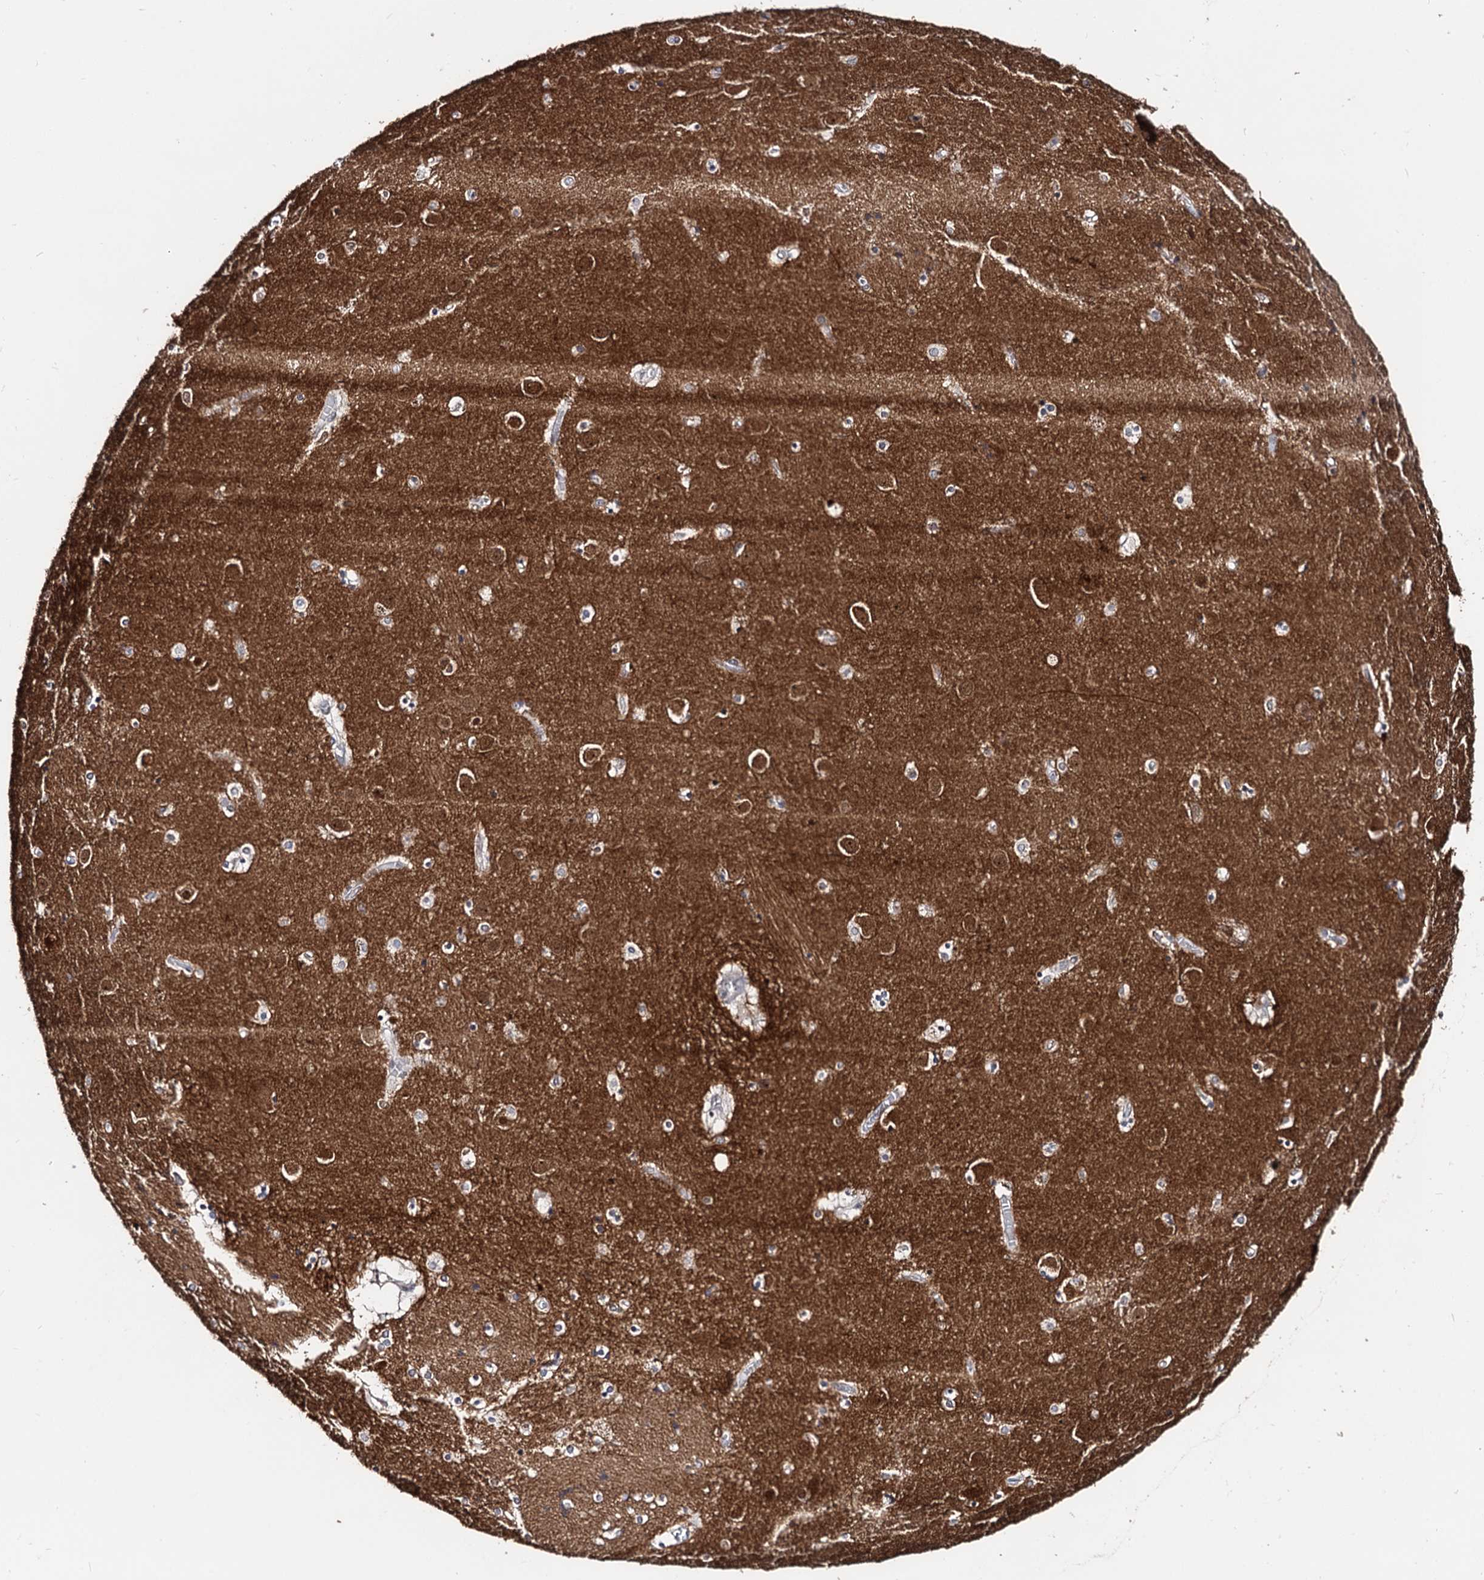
{"staining": {"intensity": "negative", "quantity": "none", "location": "none"}, "tissue": "caudate", "cell_type": "Glial cells", "image_type": "normal", "snomed": [{"axis": "morphology", "description": "Normal tissue, NOS"}, {"axis": "topography", "description": "Lateral ventricle wall"}], "caption": "IHC image of normal caudate: caudate stained with DAB (3,3'-diaminobenzidine) shows no significant protein expression in glial cells.", "gene": "CAPRIN2", "patient": {"sex": "male", "age": 70}}